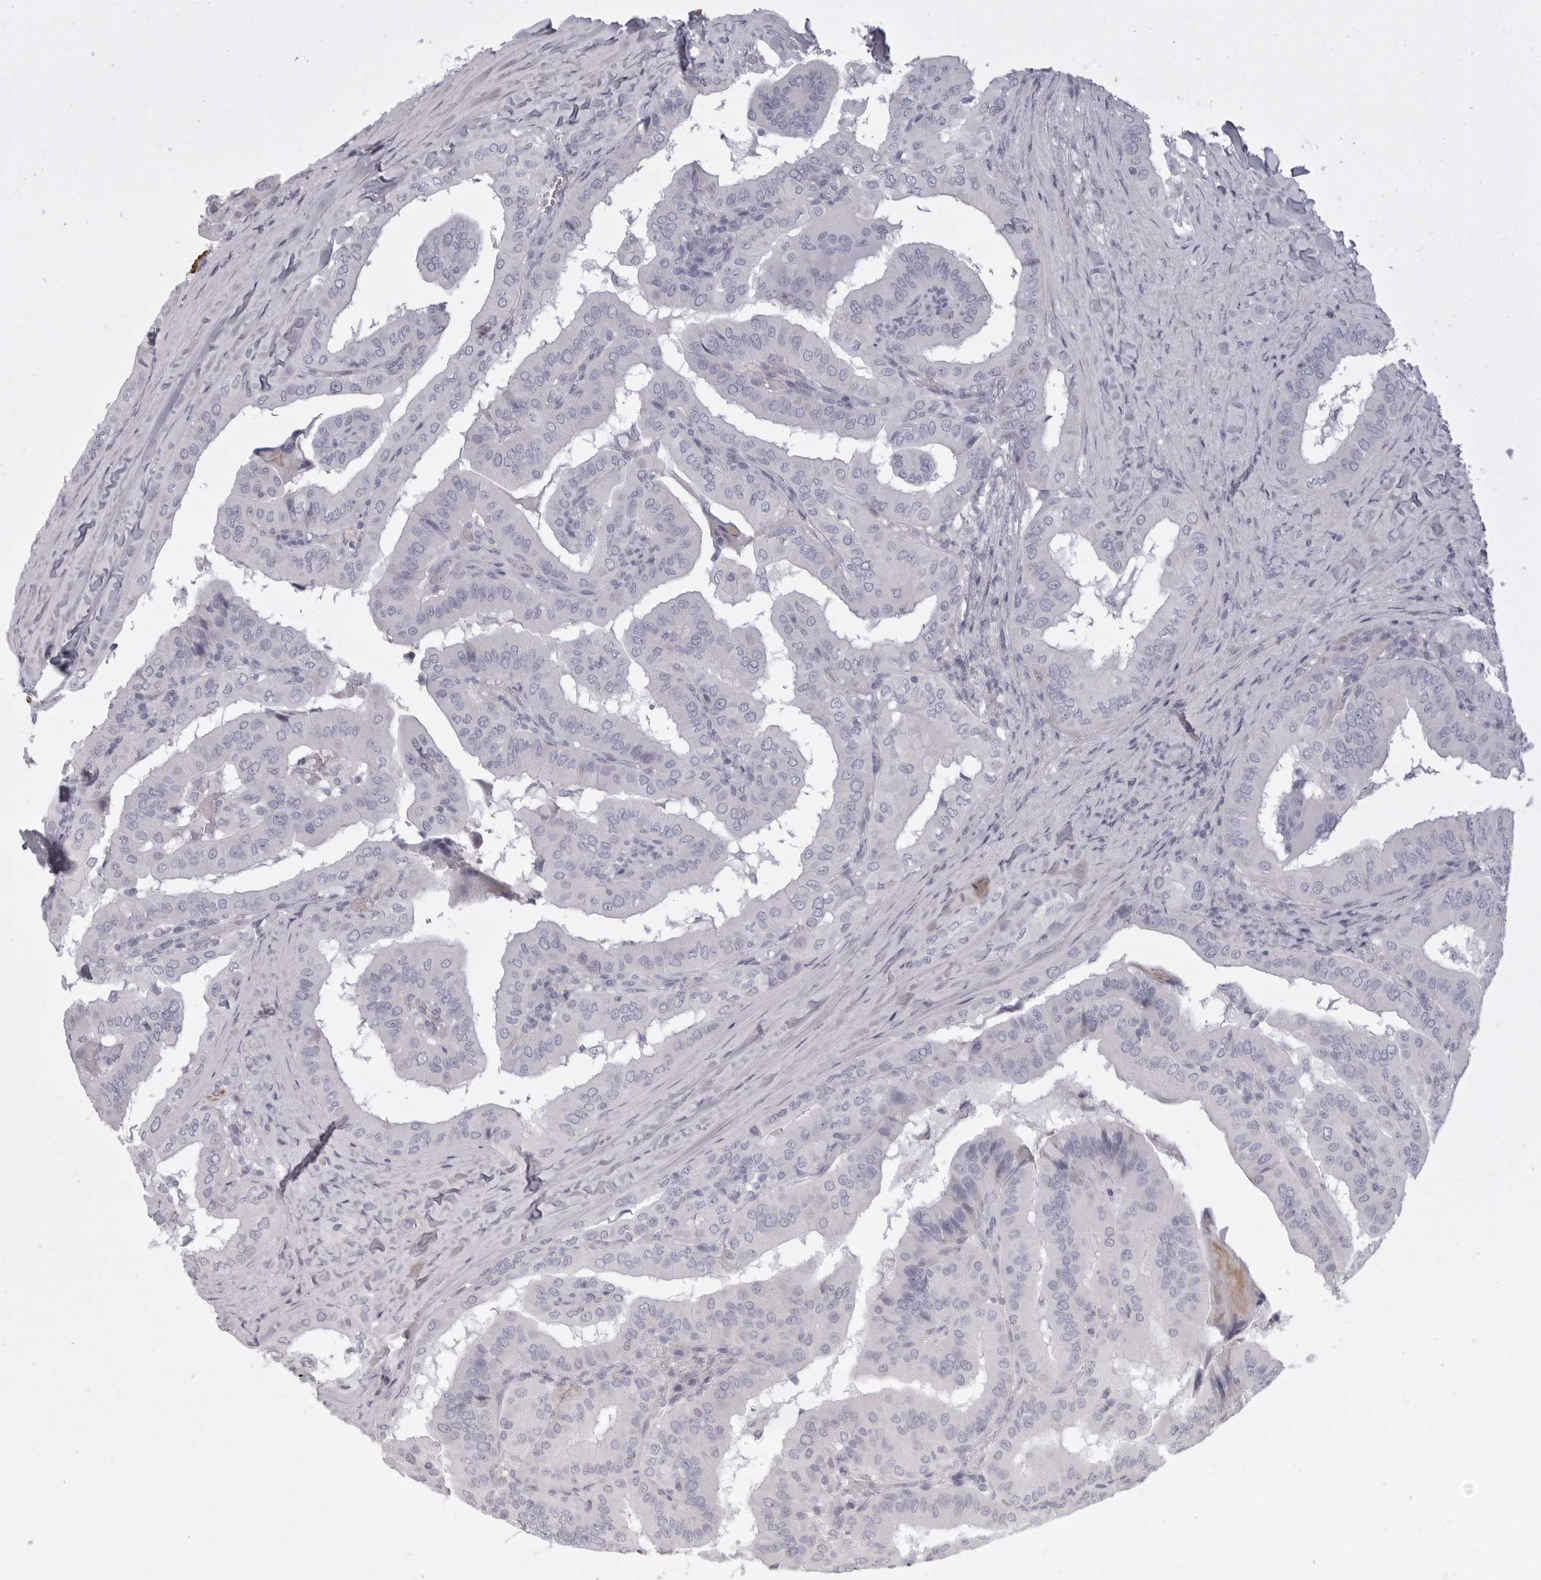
{"staining": {"intensity": "negative", "quantity": "none", "location": "none"}, "tissue": "thyroid cancer", "cell_type": "Tumor cells", "image_type": "cancer", "snomed": [{"axis": "morphology", "description": "Papillary adenocarcinoma, NOS"}, {"axis": "topography", "description": "Thyroid gland"}], "caption": "IHC of papillary adenocarcinoma (thyroid) demonstrates no expression in tumor cells.", "gene": "RXFP1", "patient": {"sex": "male", "age": 33}}